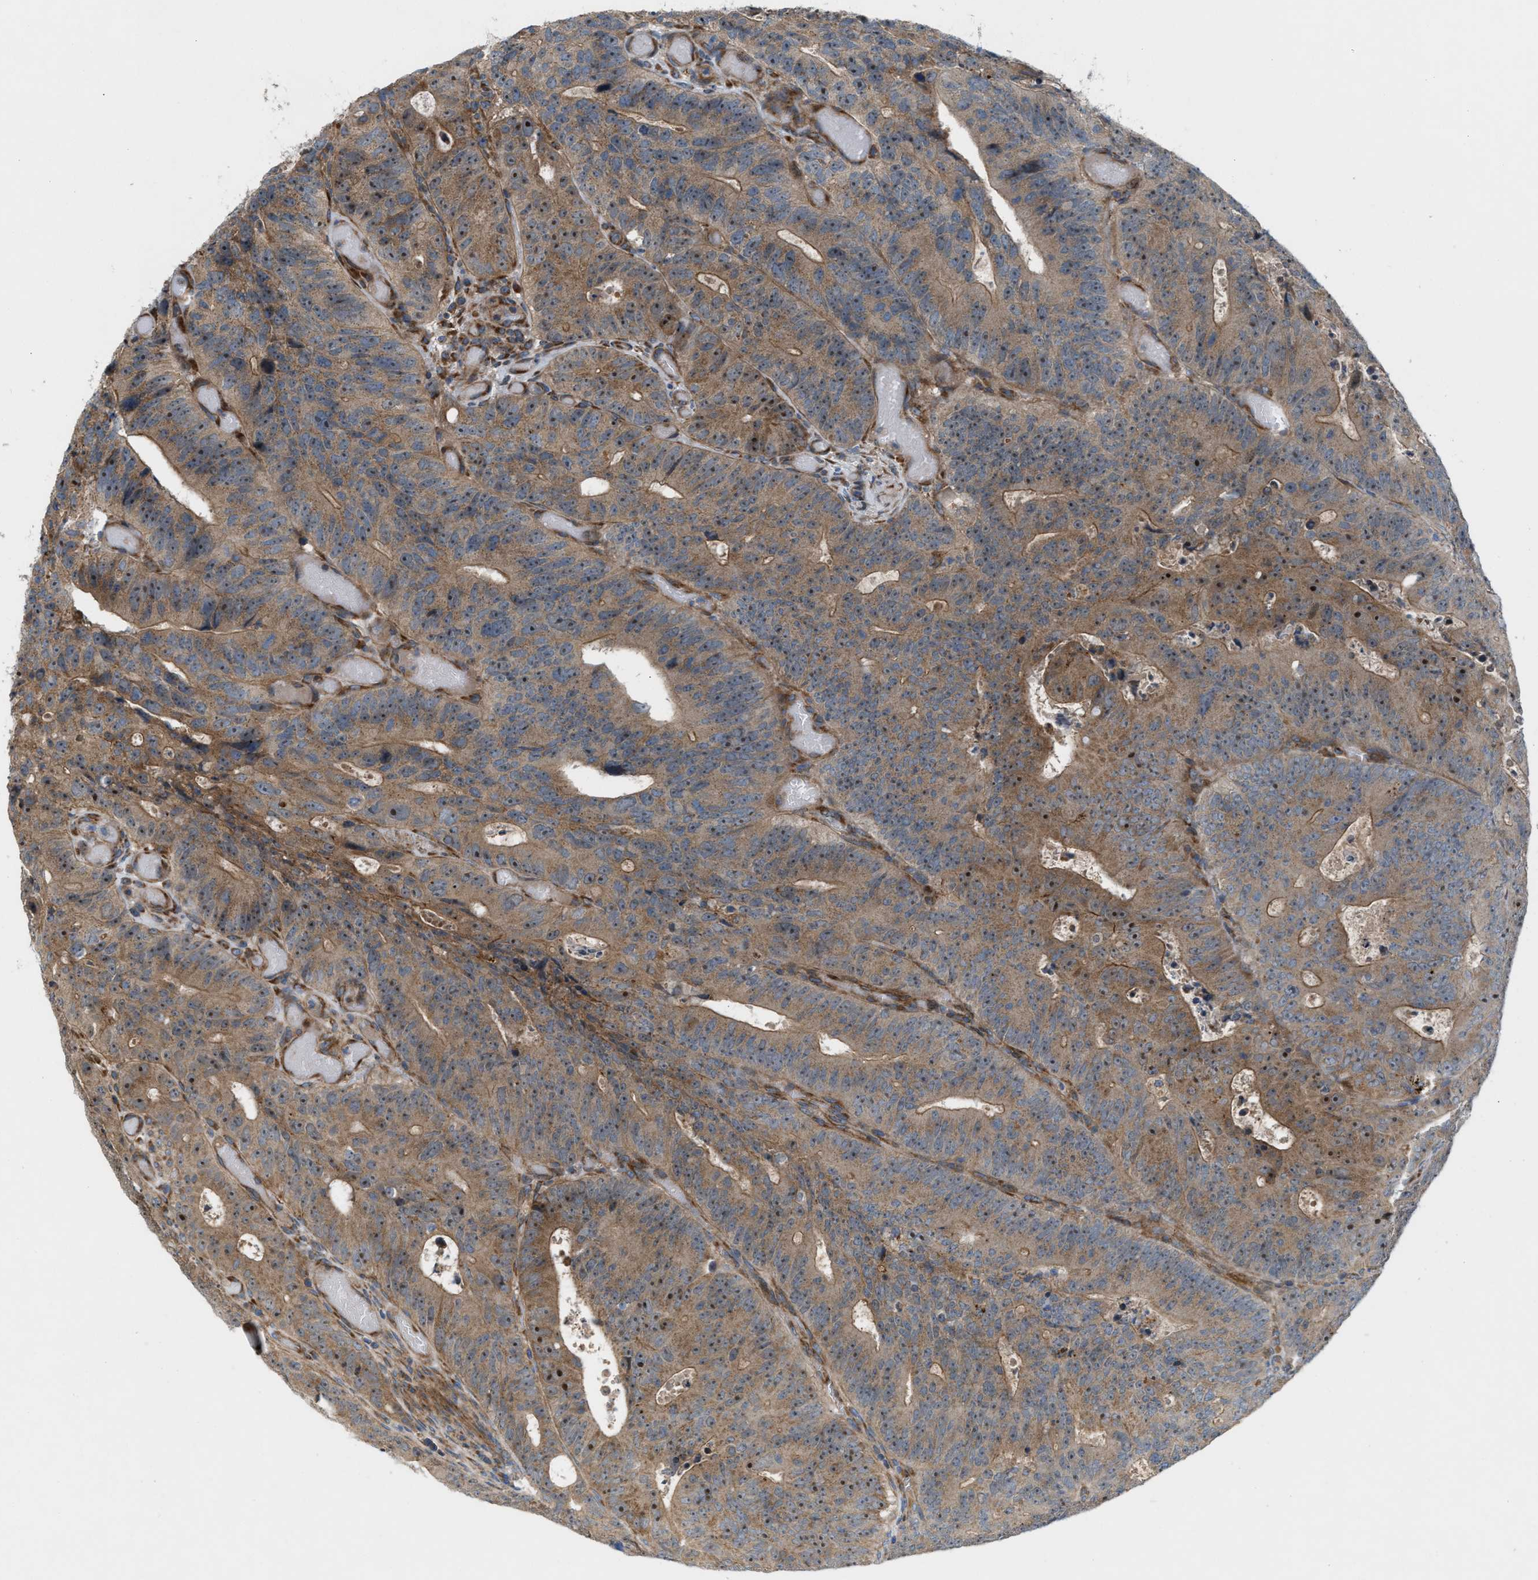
{"staining": {"intensity": "moderate", "quantity": ">75%", "location": "cytoplasmic/membranous,nuclear"}, "tissue": "colorectal cancer", "cell_type": "Tumor cells", "image_type": "cancer", "snomed": [{"axis": "morphology", "description": "Adenocarcinoma, NOS"}, {"axis": "topography", "description": "Colon"}], "caption": "Tumor cells demonstrate medium levels of moderate cytoplasmic/membranous and nuclear expression in approximately >75% of cells in colorectal cancer (adenocarcinoma).", "gene": "CYB5D1", "patient": {"sex": "male", "age": 87}}